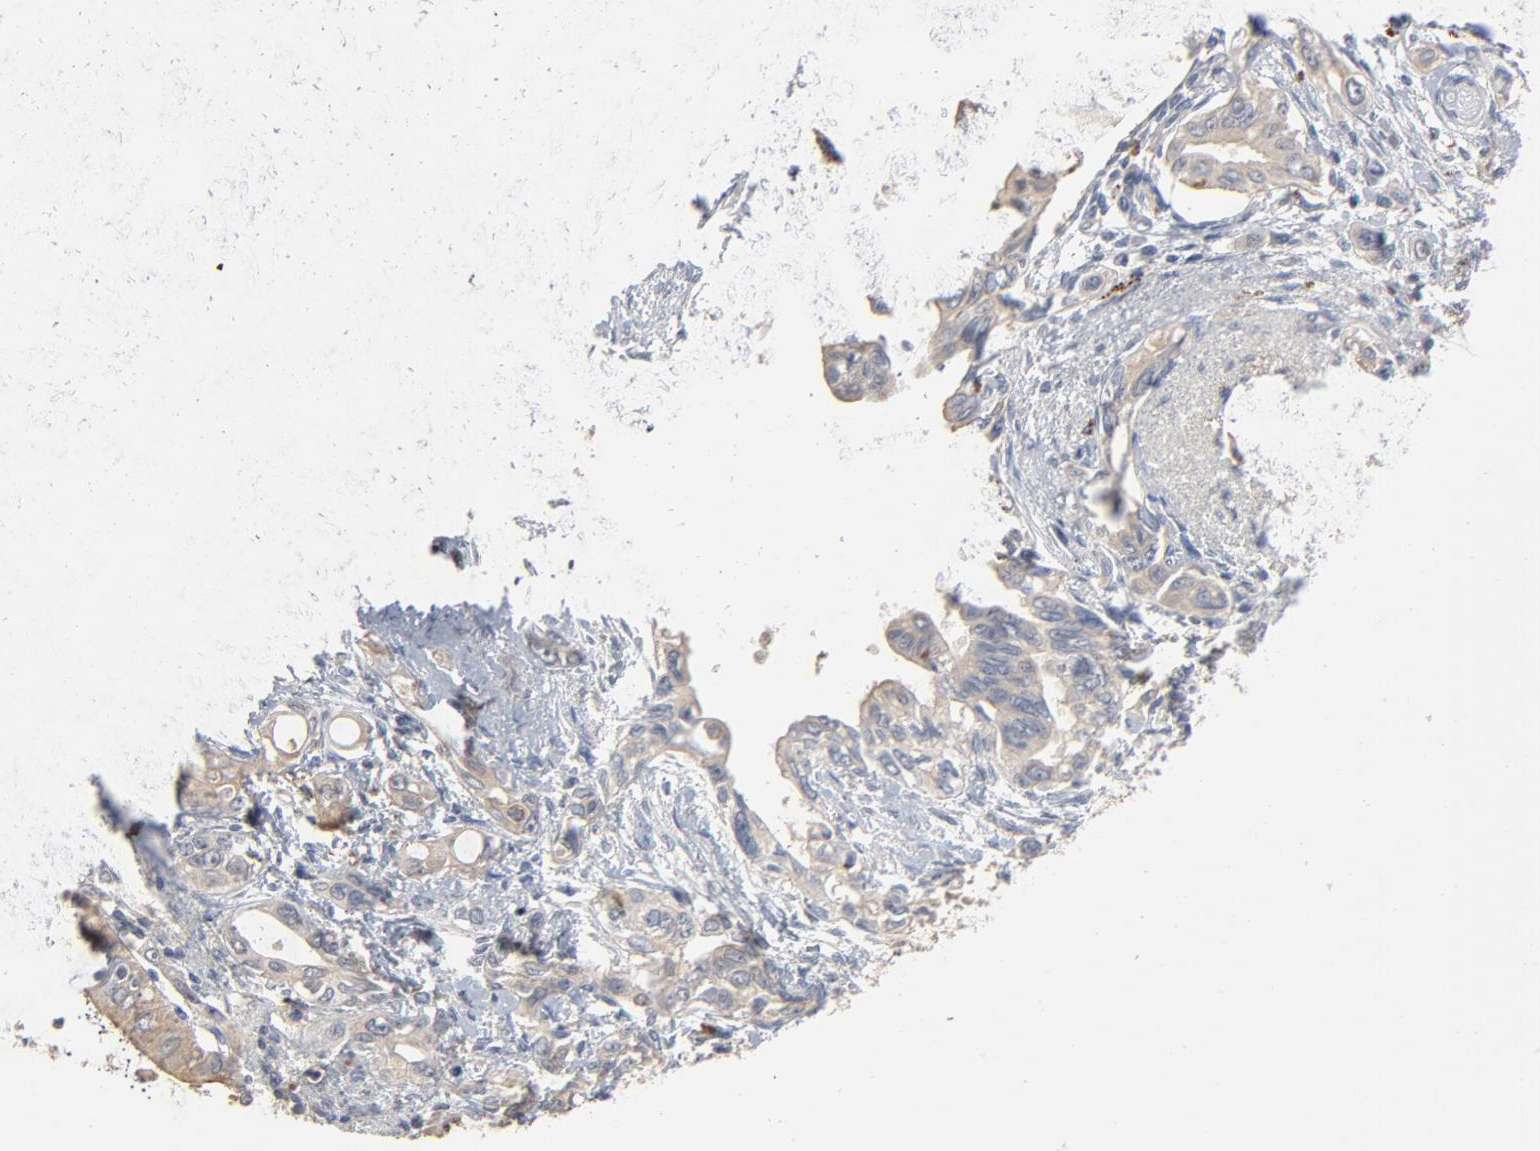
{"staining": {"intensity": "negative", "quantity": "none", "location": "none"}, "tissue": "pancreatic cancer", "cell_type": "Tumor cells", "image_type": "cancer", "snomed": [{"axis": "morphology", "description": "Adenocarcinoma, NOS"}, {"axis": "topography", "description": "Pancreas"}], "caption": "Tumor cells are negative for protein expression in human pancreatic cancer. Nuclei are stained in blue.", "gene": "POMT2", "patient": {"sex": "female", "age": 60}}